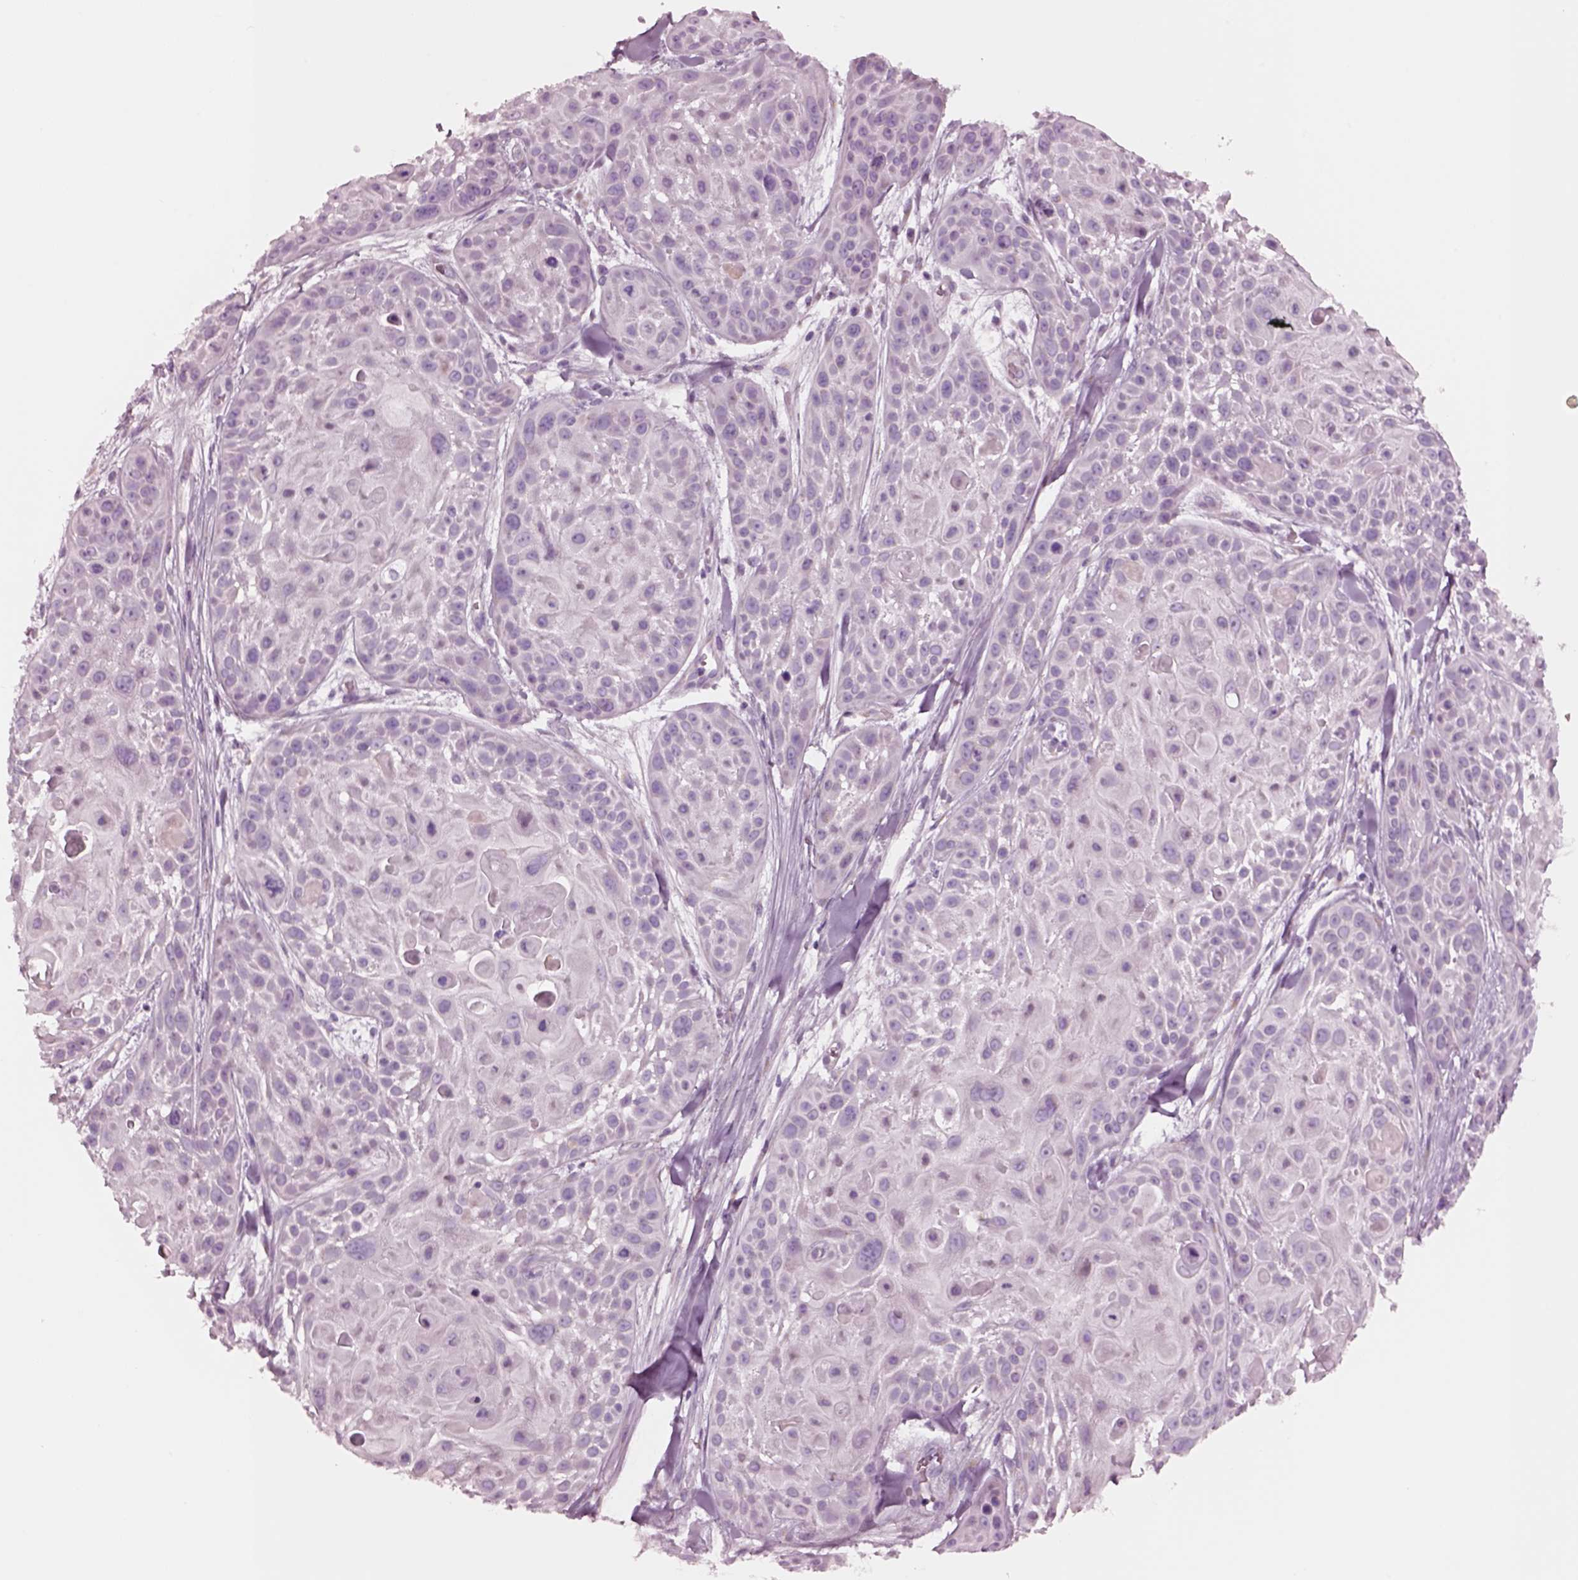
{"staining": {"intensity": "negative", "quantity": "none", "location": "none"}, "tissue": "skin cancer", "cell_type": "Tumor cells", "image_type": "cancer", "snomed": [{"axis": "morphology", "description": "Squamous cell carcinoma, NOS"}, {"axis": "topography", "description": "Skin"}, {"axis": "topography", "description": "Anal"}], "caption": "High magnification brightfield microscopy of skin cancer stained with DAB (brown) and counterstained with hematoxylin (blue): tumor cells show no significant staining.", "gene": "NMRK2", "patient": {"sex": "female", "age": 75}}